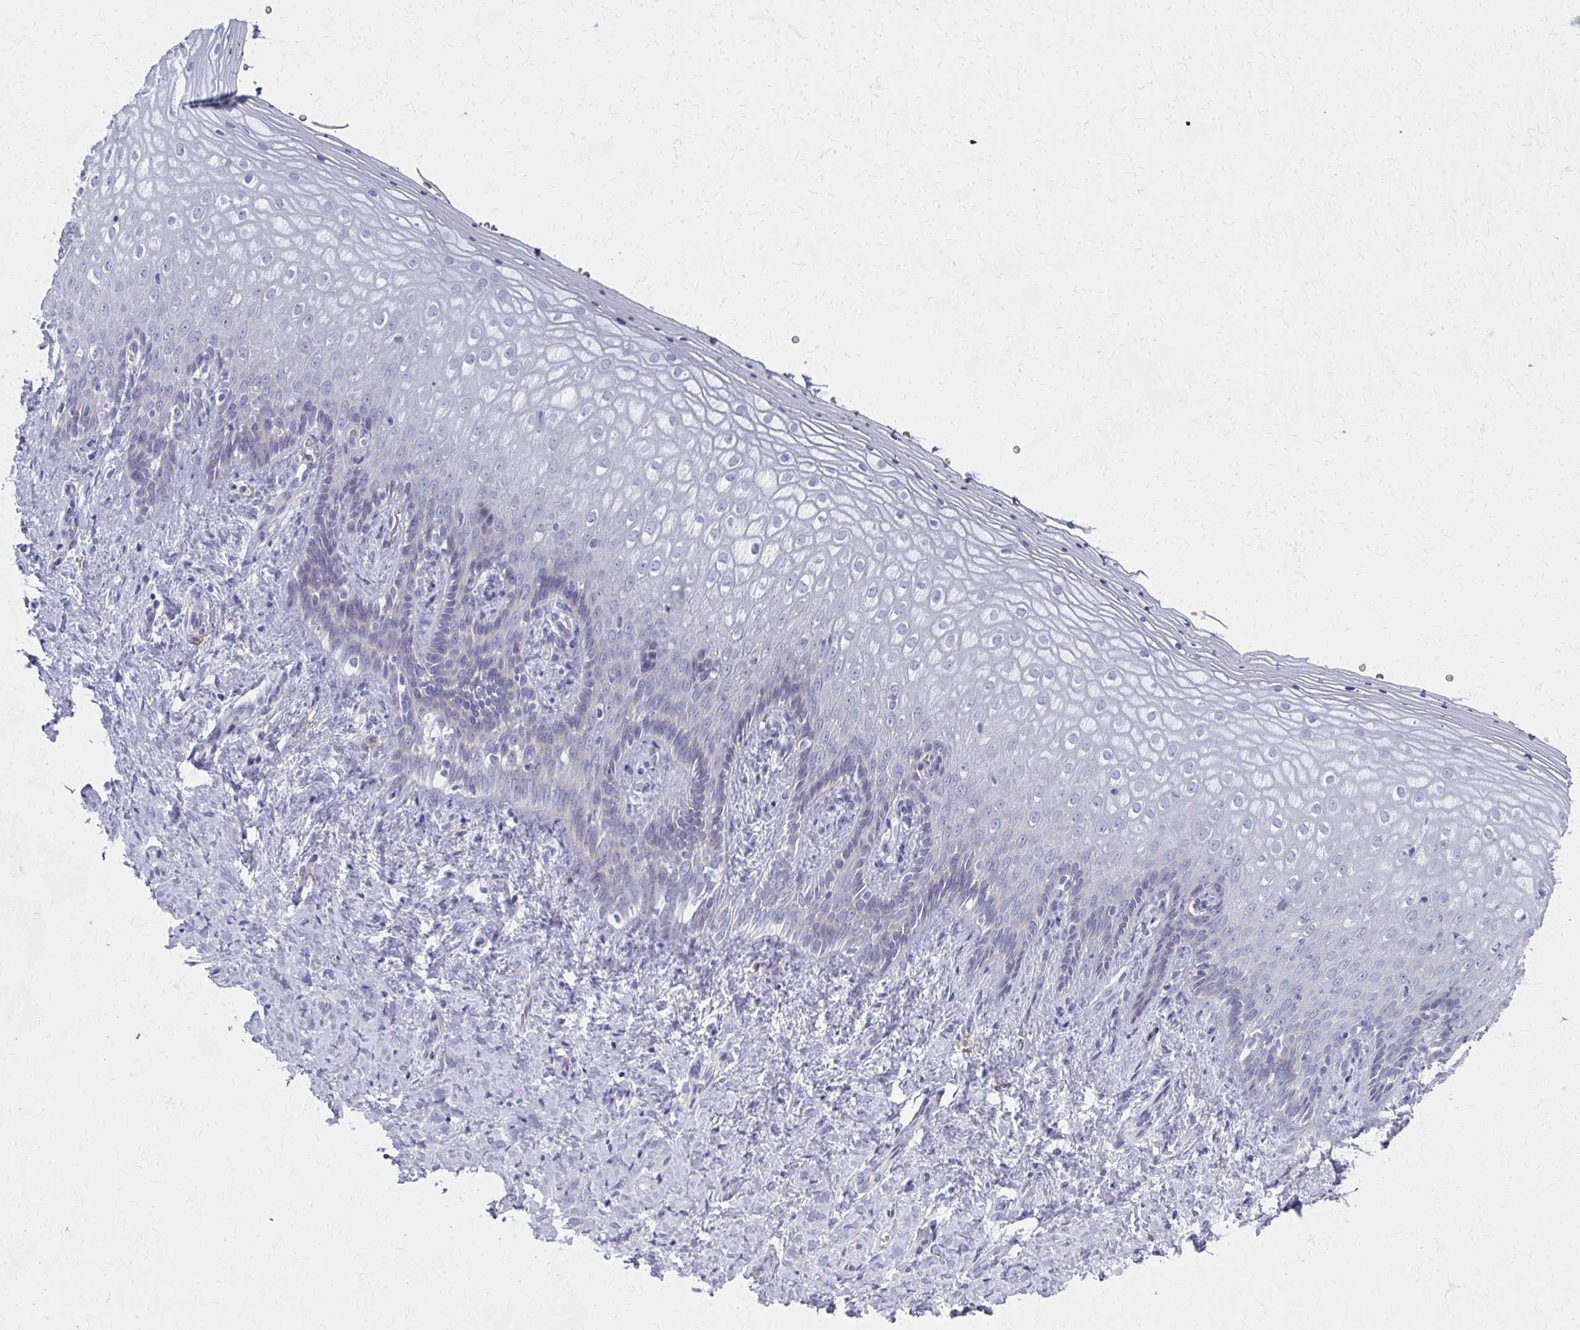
{"staining": {"intensity": "negative", "quantity": "none", "location": "none"}, "tissue": "vagina", "cell_type": "Squamous epithelial cells", "image_type": "normal", "snomed": [{"axis": "morphology", "description": "Normal tissue, NOS"}, {"axis": "topography", "description": "Vagina"}], "caption": "DAB immunohistochemical staining of benign vagina reveals no significant staining in squamous epithelial cells. (Brightfield microscopy of DAB IHC at high magnification).", "gene": "MS4A2", "patient": {"sex": "female", "age": 42}}